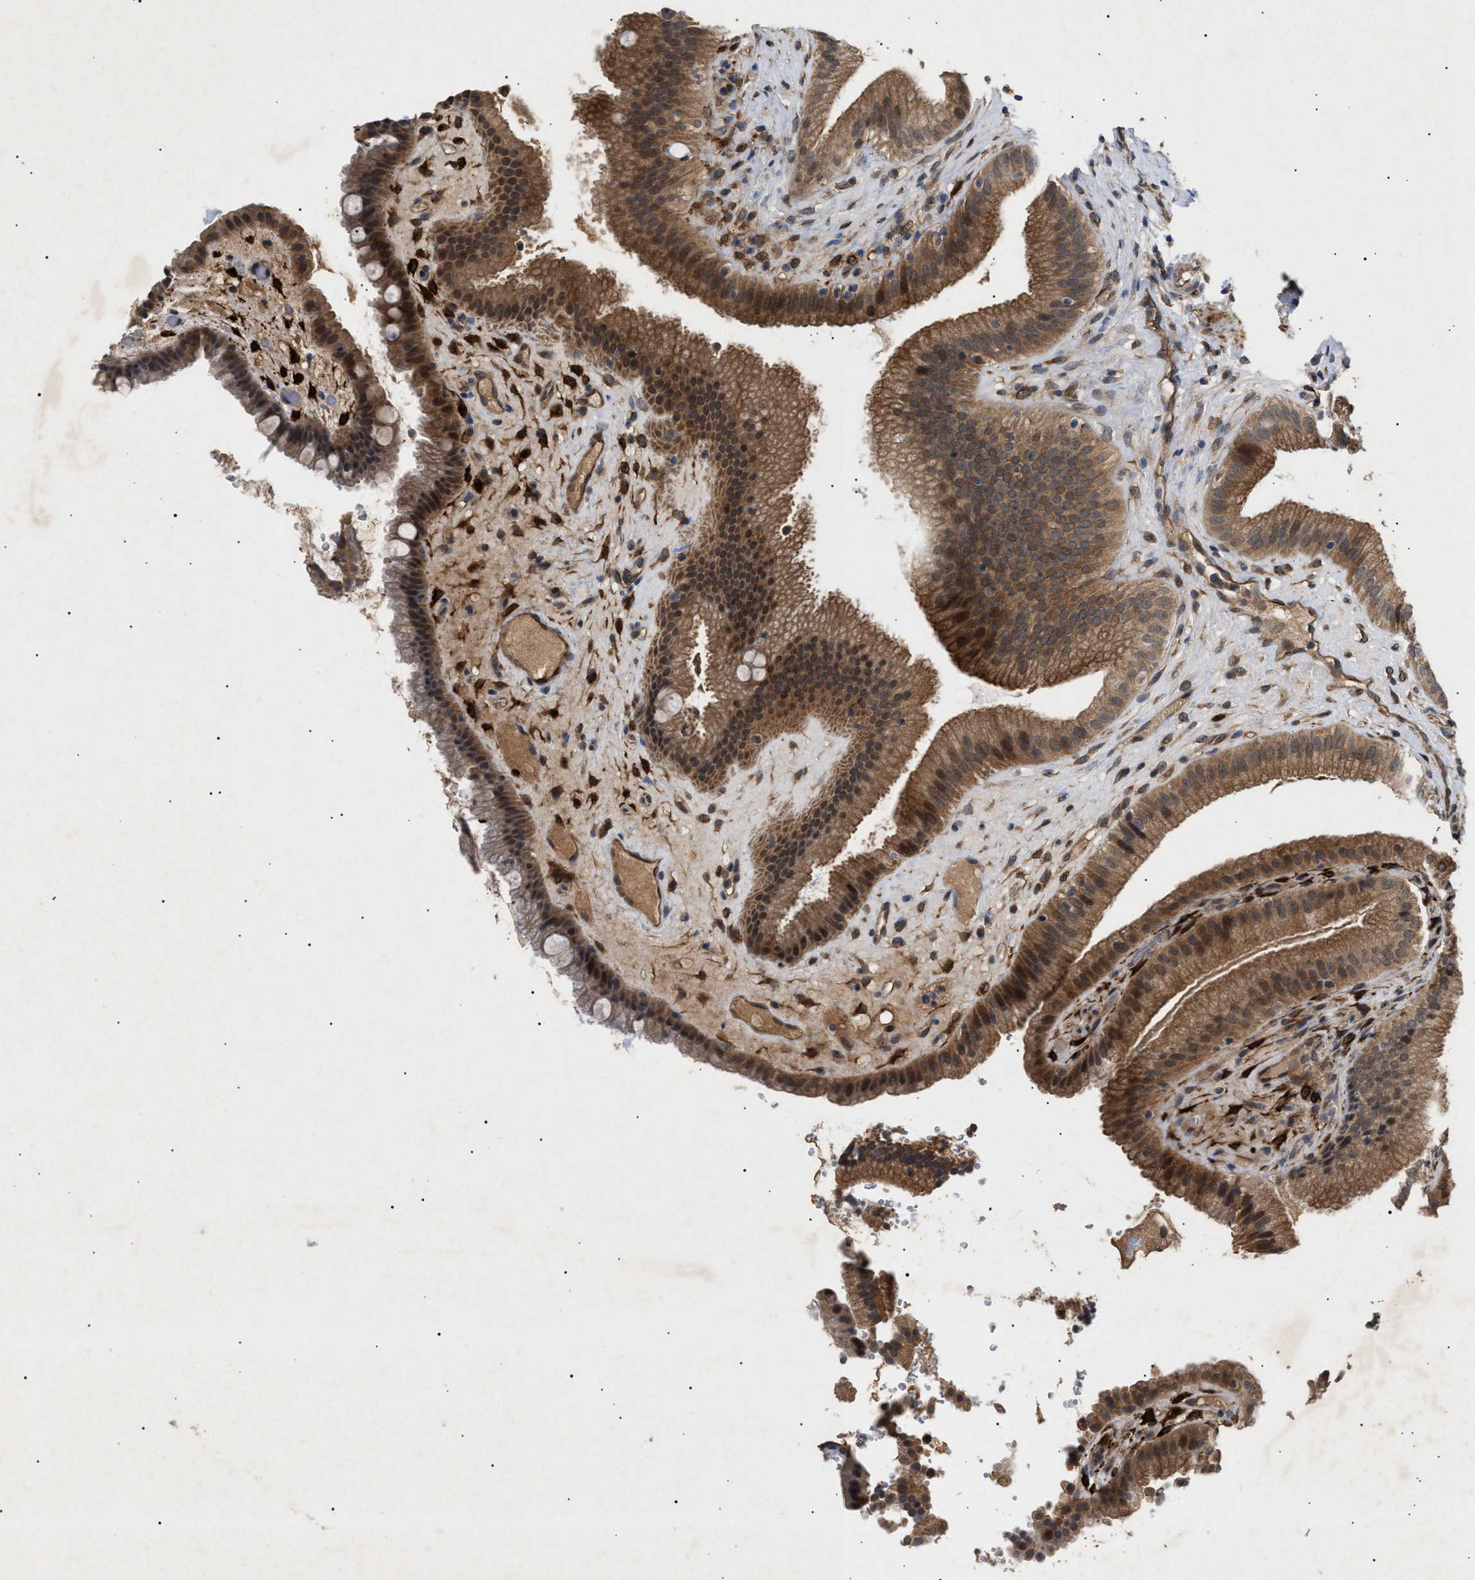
{"staining": {"intensity": "moderate", "quantity": ">75%", "location": "cytoplasmic/membranous"}, "tissue": "gallbladder", "cell_type": "Glandular cells", "image_type": "normal", "snomed": [{"axis": "morphology", "description": "Normal tissue, NOS"}, {"axis": "topography", "description": "Gallbladder"}], "caption": "IHC of normal gallbladder displays medium levels of moderate cytoplasmic/membranous staining in approximately >75% of glandular cells. (DAB IHC with brightfield microscopy, high magnification).", "gene": "SIRT5", "patient": {"sex": "male", "age": 49}}